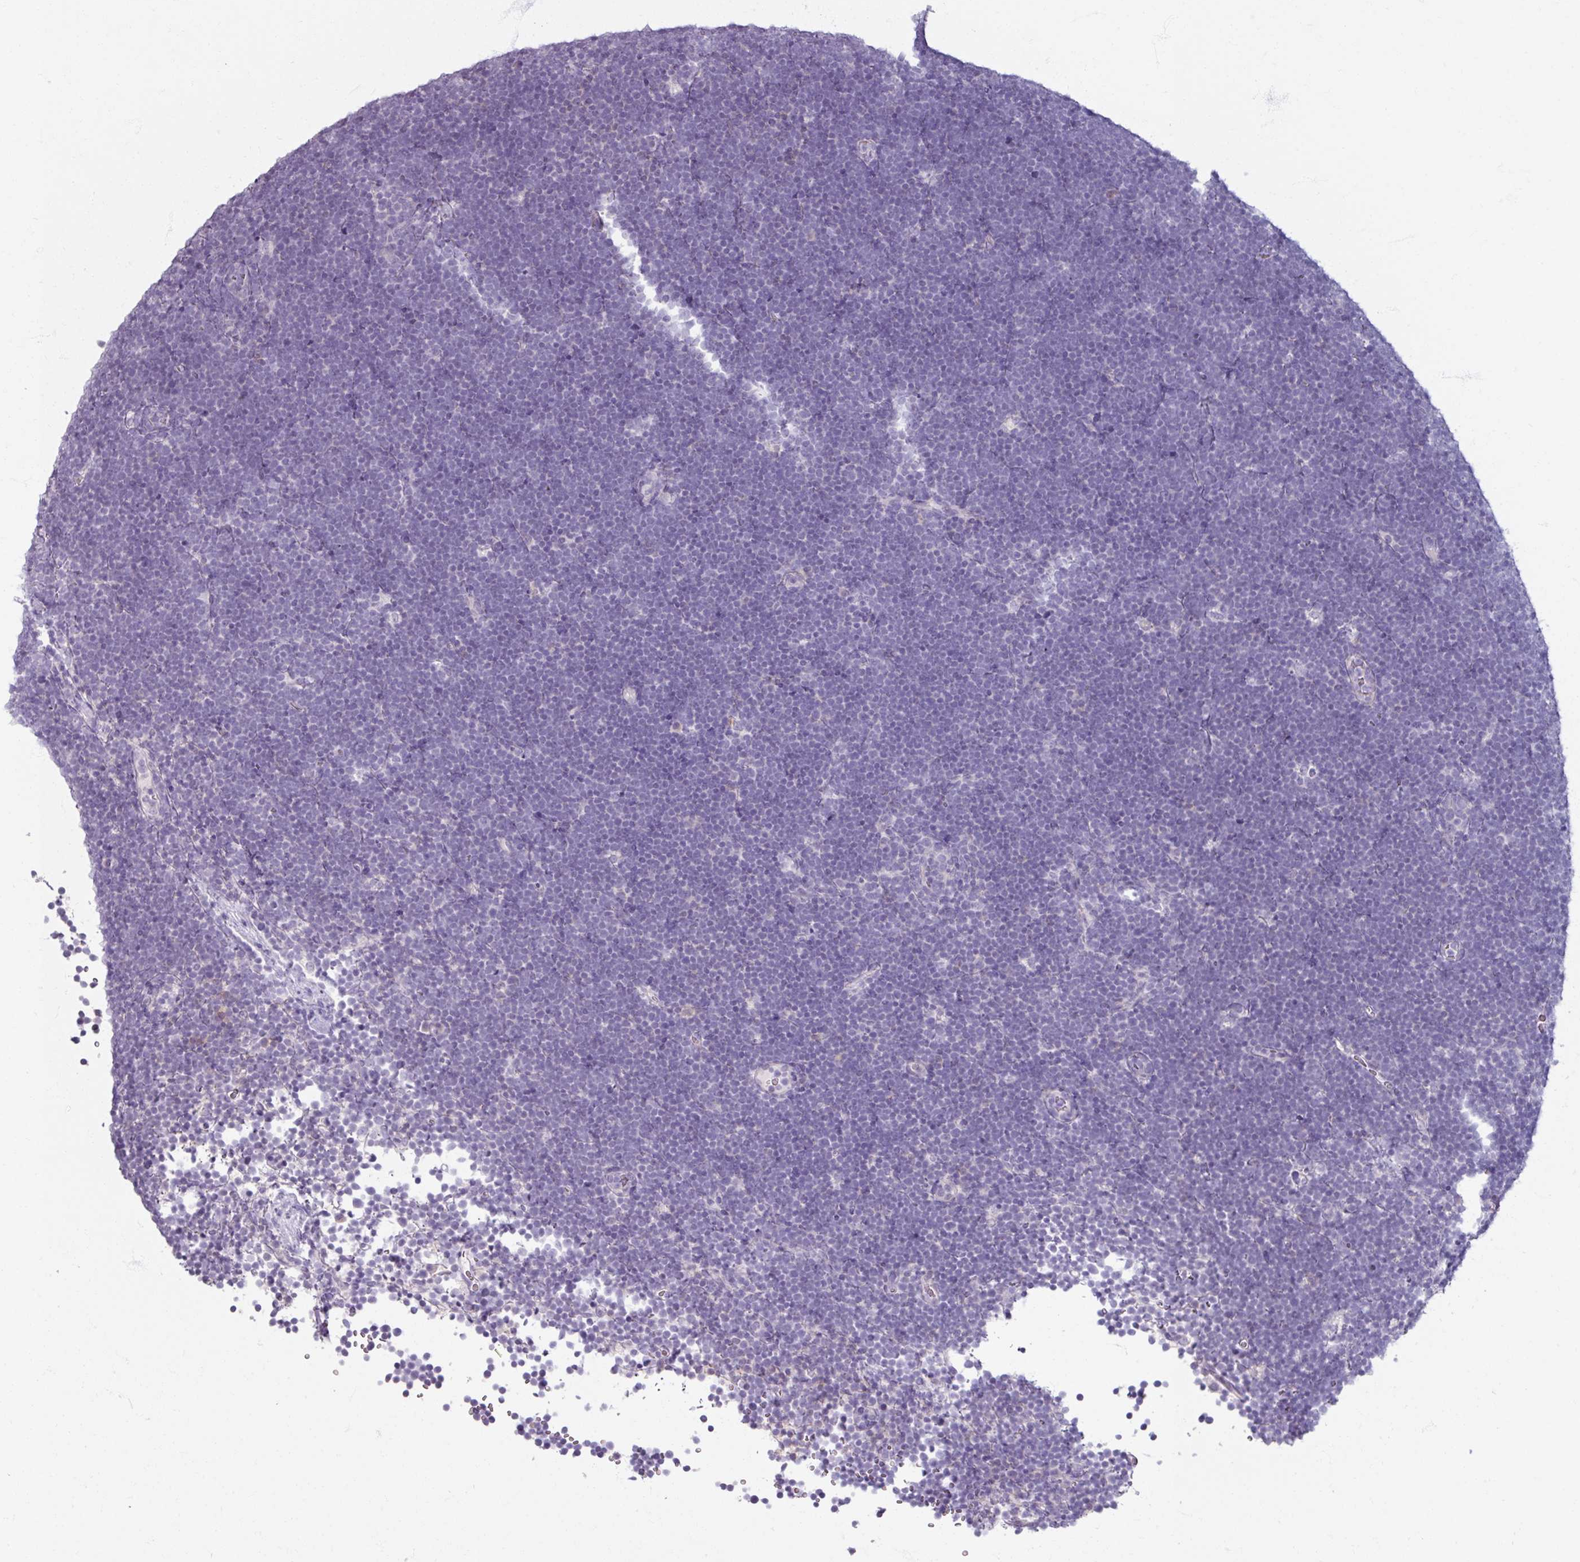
{"staining": {"intensity": "negative", "quantity": "none", "location": "none"}, "tissue": "lymphoma", "cell_type": "Tumor cells", "image_type": "cancer", "snomed": [{"axis": "morphology", "description": "Malignant lymphoma, non-Hodgkin's type, High grade"}, {"axis": "topography", "description": "Lymph node"}], "caption": "A high-resolution histopathology image shows immunohistochemistry staining of malignant lymphoma, non-Hodgkin's type (high-grade), which demonstrates no significant positivity in tumor cells.", "gene": "SLC27A5", "patient": {"sex": "male", "age": 13}}